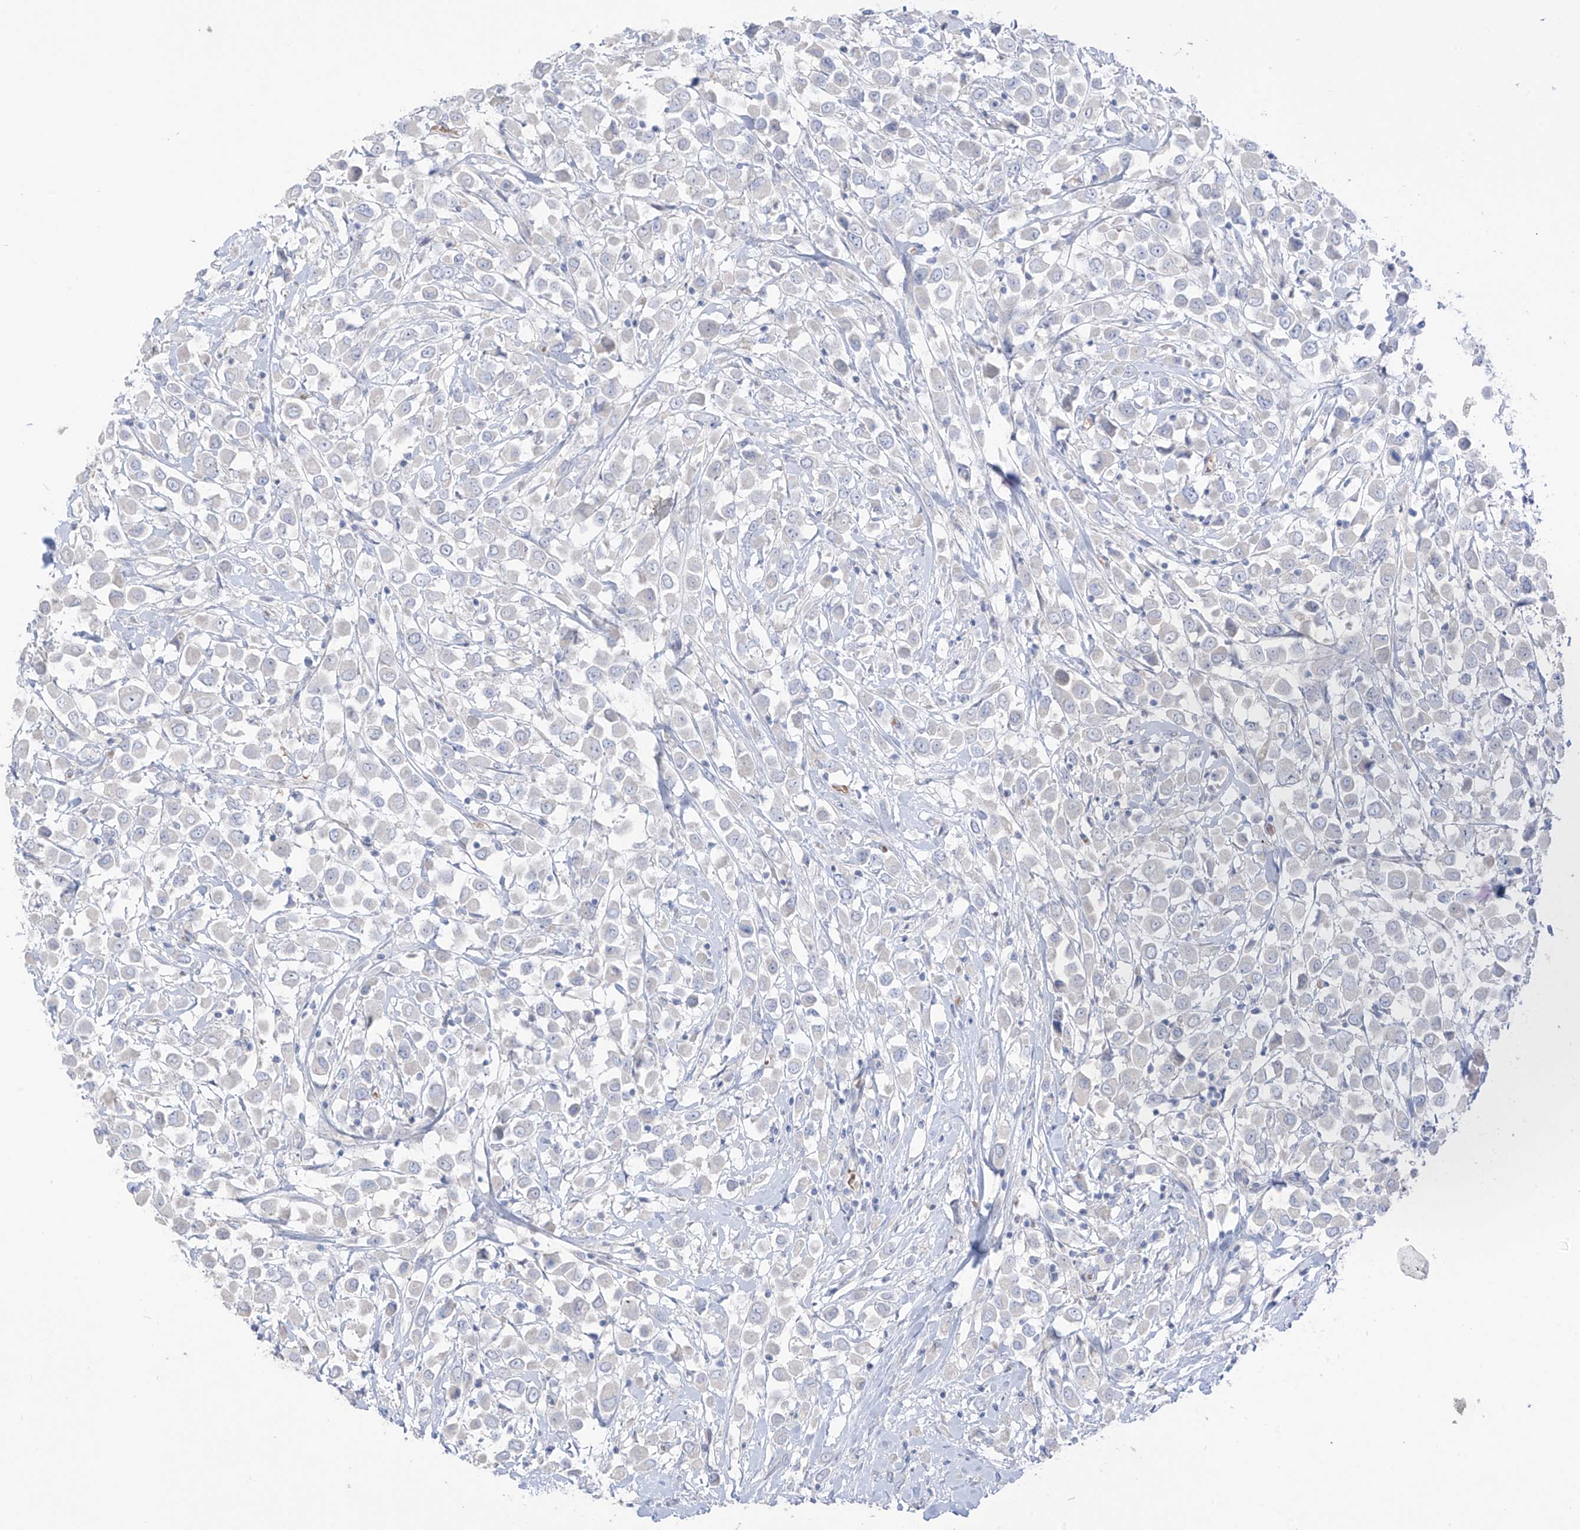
{"staining": {"intensity": "negative", "quantity": "none", "location": "none"}, "tissue": "breast cancer", "cell_type": "Tumor cells", "image_type": "cancer", "snomed": [{"axis": "morphology", "description": "Duct carcinoma"}, {"axis": "topography", "description": "Breast"}], "caption": "Immunohistochemistry photomicrograph of breast cancer stained for a protein (brown), which shows no staining in tumor cells.", "gene": "ASPRV1", "patient": {"sex": "female", "age": 61}}